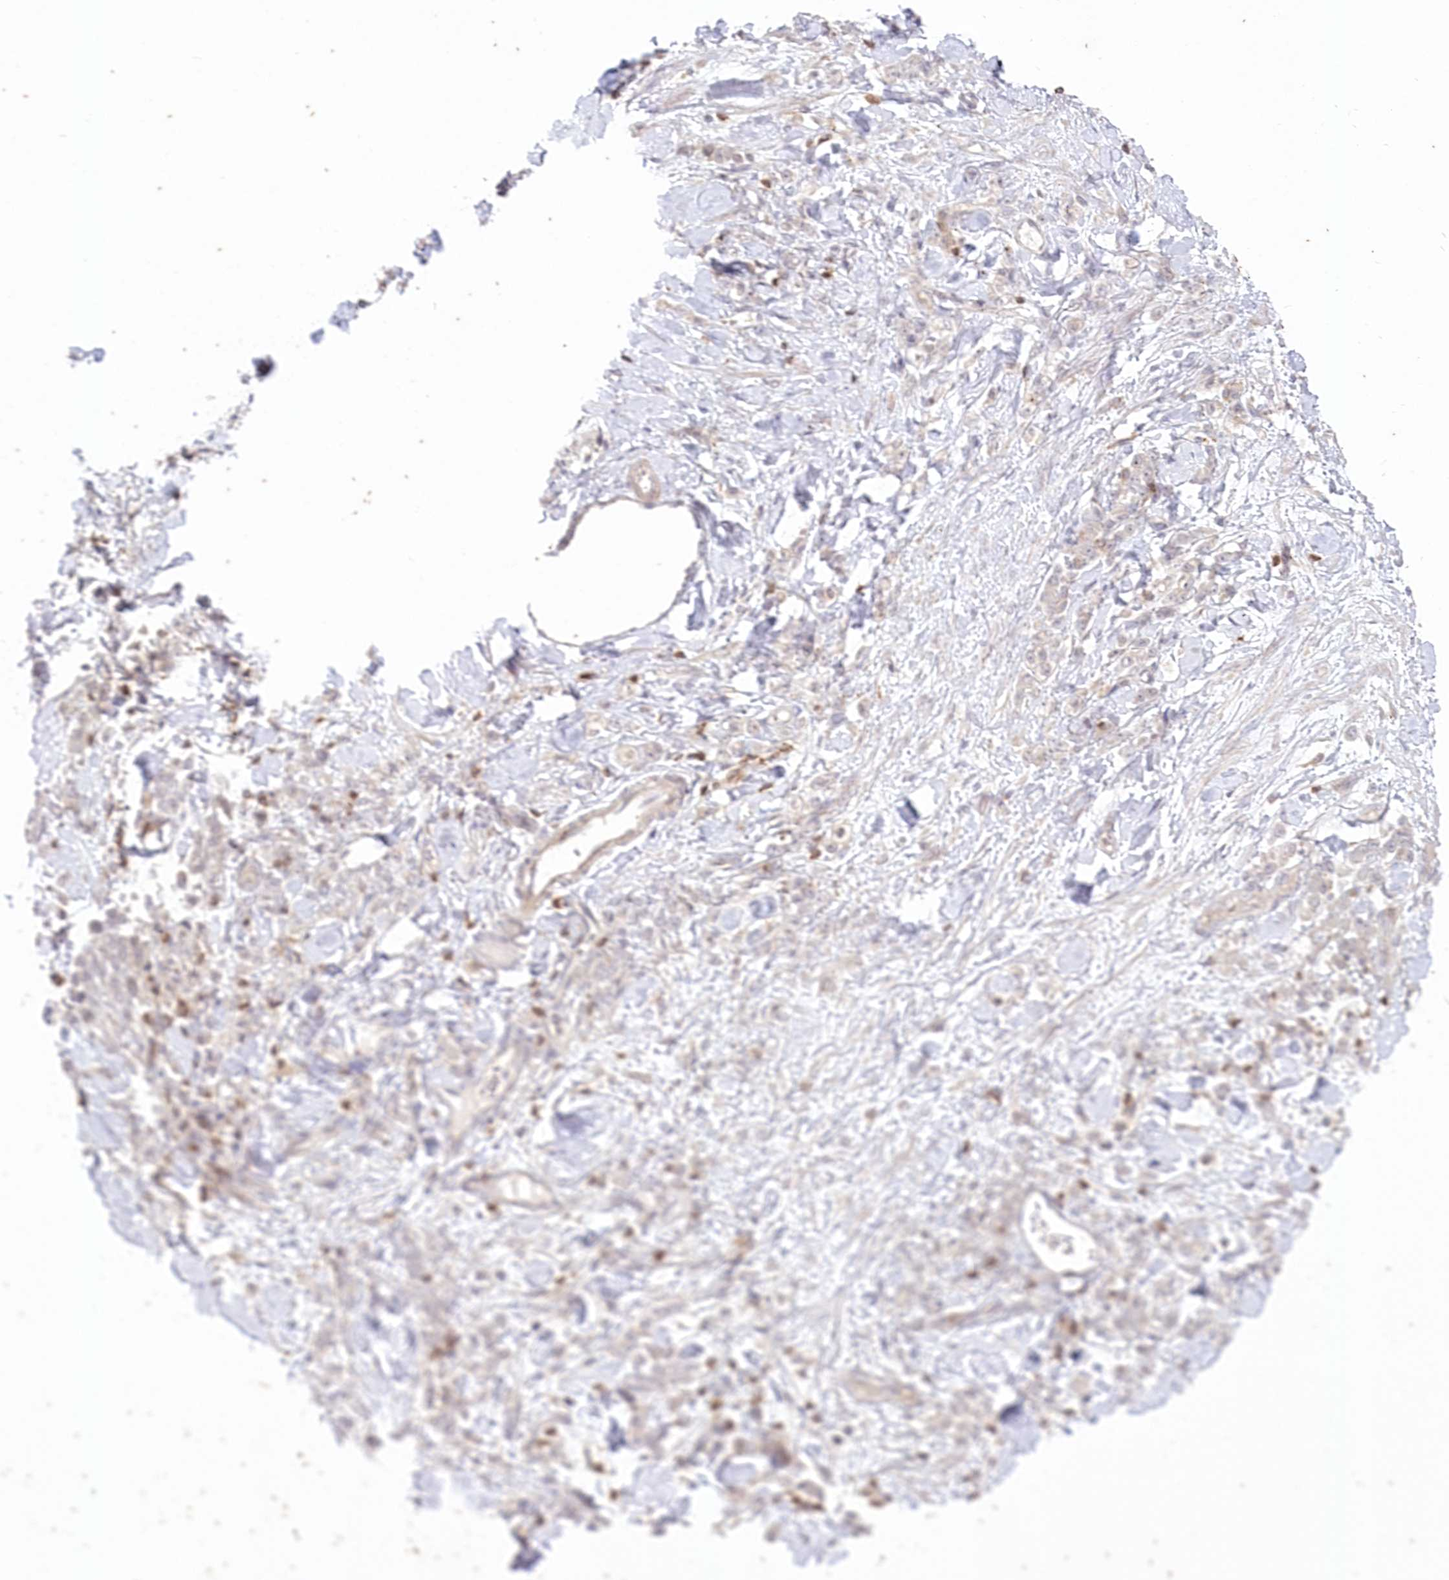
{"staining": {"intensity": "negative", "quantity": "none", "location": "none"}, "tissue": "stomach cancer", "cell_type": "Tumor cells", "image_type": "cancer", "snomed": [{"axis": "morphology", "description": "Normal tissue, NOS"}, {"axis": "morphology", "description": "Adenocarcinoma, NOS"}, {"axis": "topography", "description": "Stomach"}], "caption": "High power microscopy photomicrograph of an immunohistochemistry image of adenocarcinoma (stomach), revealing no significant expression in tumor cells. (DAB immunohistochemistry (IHC), high magnification).", "gene": "MTMR3", "patient": {"sex": "male", "age": 82}}